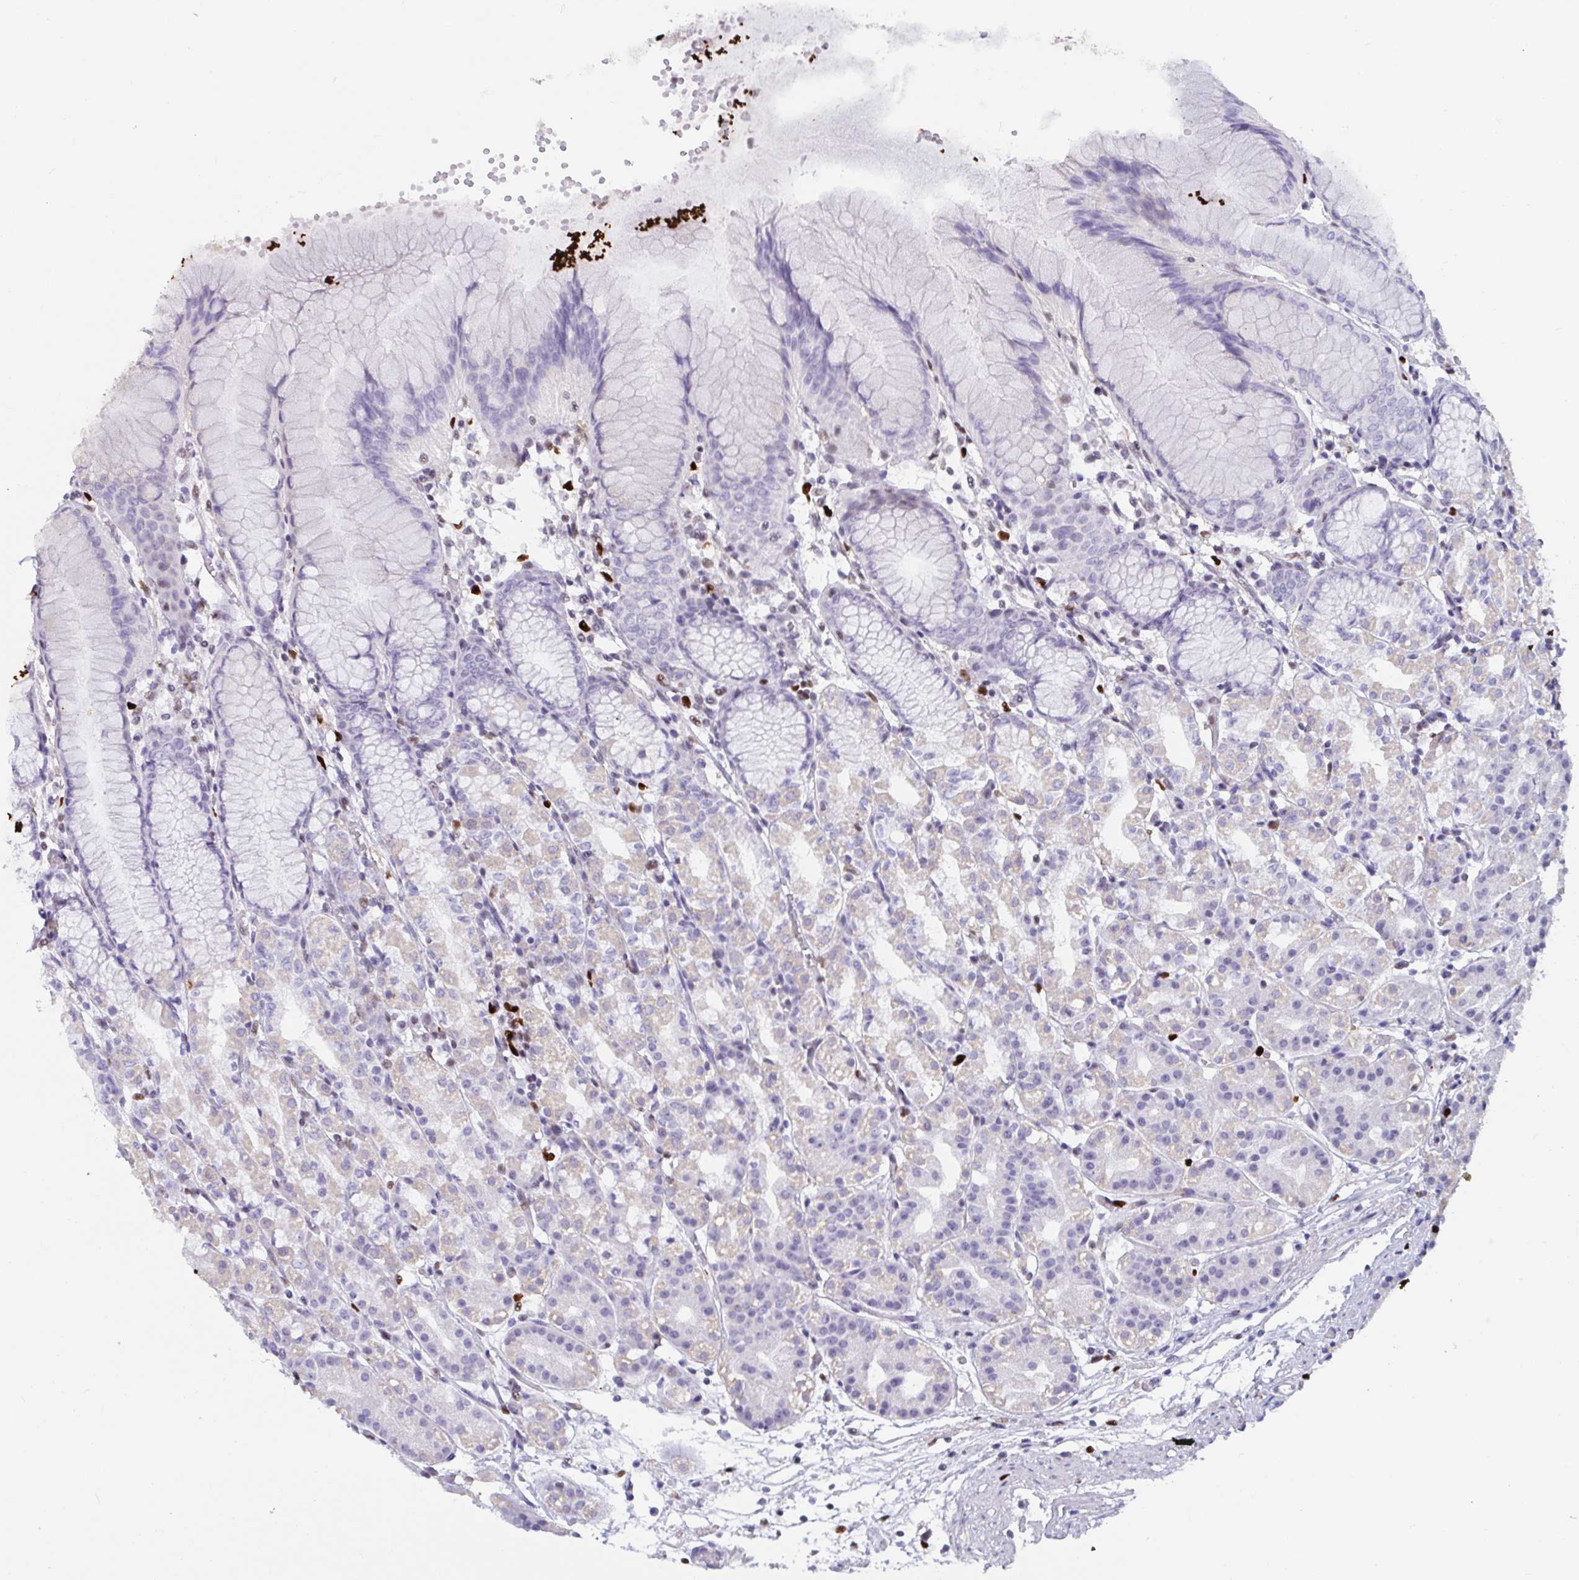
{"staining": {"intensity": "weak", "quantity": "25%-75%", "location": "cytoplasmic/membranous"}, "tissue": "stomach", "cell_type": "Glandular cells", "image_type": "normal", "snomed": [{"axis": "morphology", "description": "Normal tissue, NOS"}, {"axis": "topography", "description": "Stomach"}], "caption": "Immunohistochemical staining of normal human stomach shows low levels of weak cytoplasmic/membranous staining in approximately 25%-75% of glandular cells. The protein of interest is shown in brown color, while the nuclei are stained blue.", "gene": "ZNF586", "patient": {"sex": "female", "age": 57}}